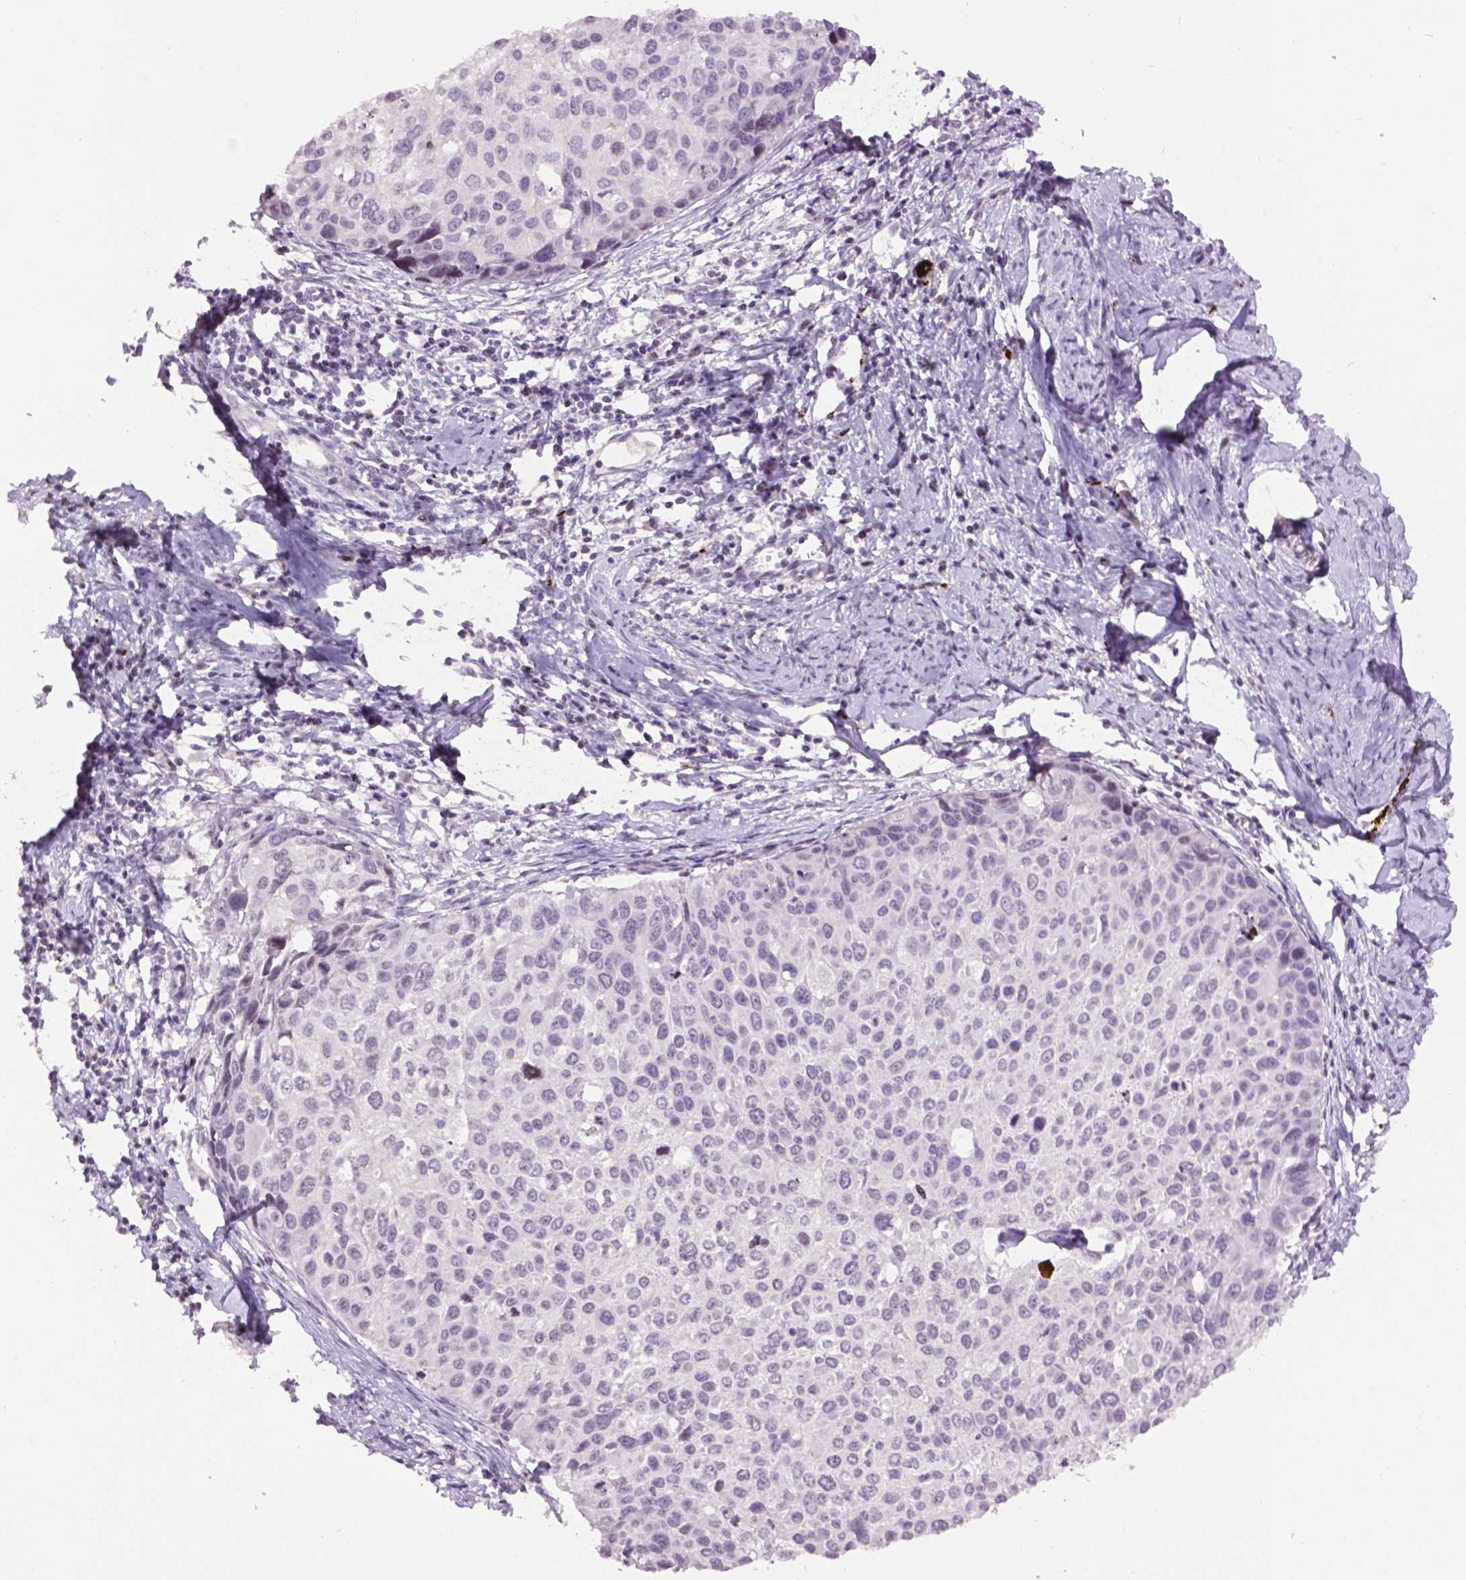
{"staining": {"intensity": "negative", "quantity": "none", "location": "none"}, "tissue": "cervical cancer", "cell_type": "Tumor cells", "image_type": "cancer", "snomed": [{"axis": "morphology", "description": "Squamous cell carcinoma, NOS"}, {"axis": "topography", "description": "Cervix"}], "caption": "High magnification brightfield microscopy of cervical squamous cell carcinoma stained with DAB (3,3'-diaminobenzidine) (brown) and counterstained with hematoxylin (blue): tumor cells show no significant staining.", "gene": "TH", "patient": {"sex": "female", "age": 50}}